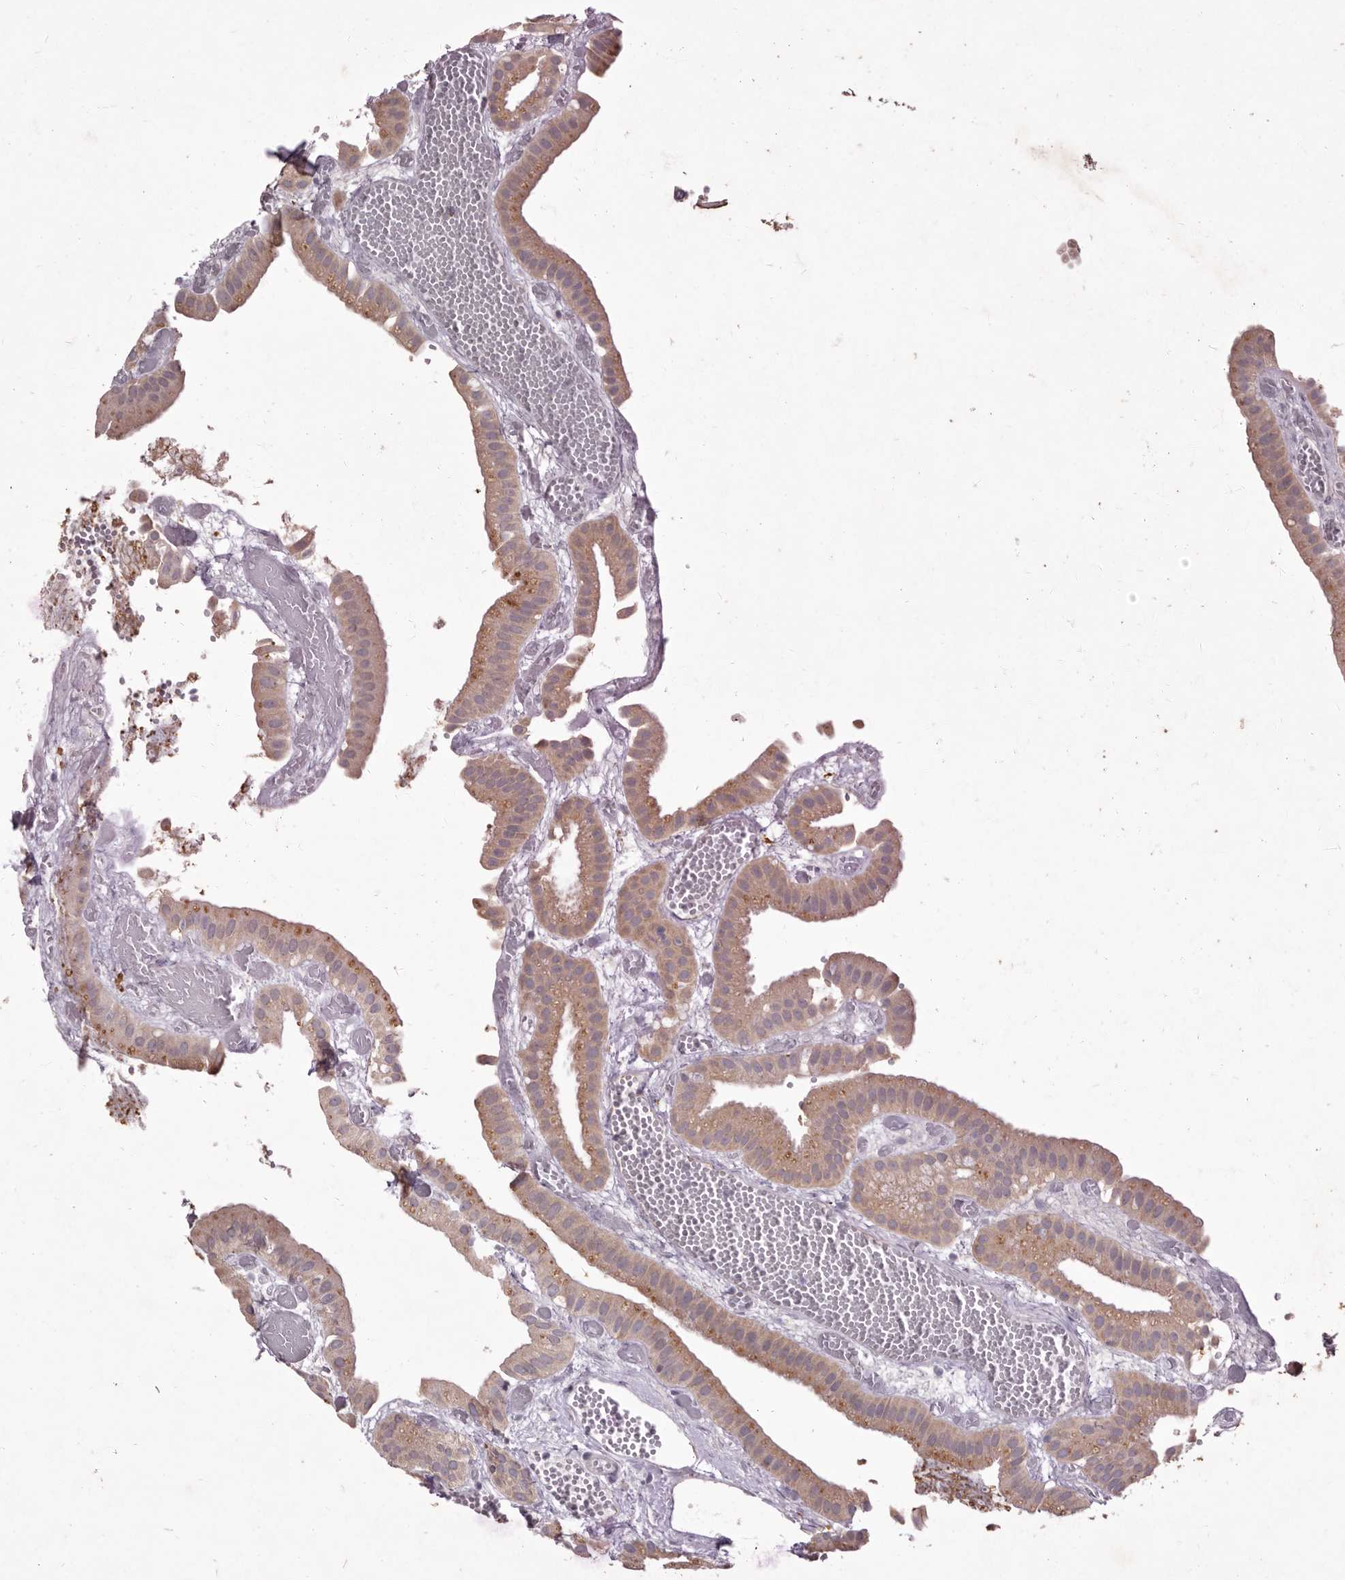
{"staining": {"intensity": "moderate", "quantity": "25%-75%", "location": "cytoplasmic/membranous"}, "tissue": "gallbladder", "cell_type": "Glandular cells", "image_type": "normal", "snomed": [{"axis": "morphology", "description": "Normal tissue, NOS"}, {"axis": "topography", "description": "Gallbladder"}], "caption": "A medium amount of moderate cytoplasmic/membranous expression is appreciated in about 25%-75% of glandular cells in unremarkable gallbladder. (DAB IHC, brown staining for protein, blue staining for nuclei).", "gene": "GARNL3", "patient": {"sex": "female", "age": 64}}